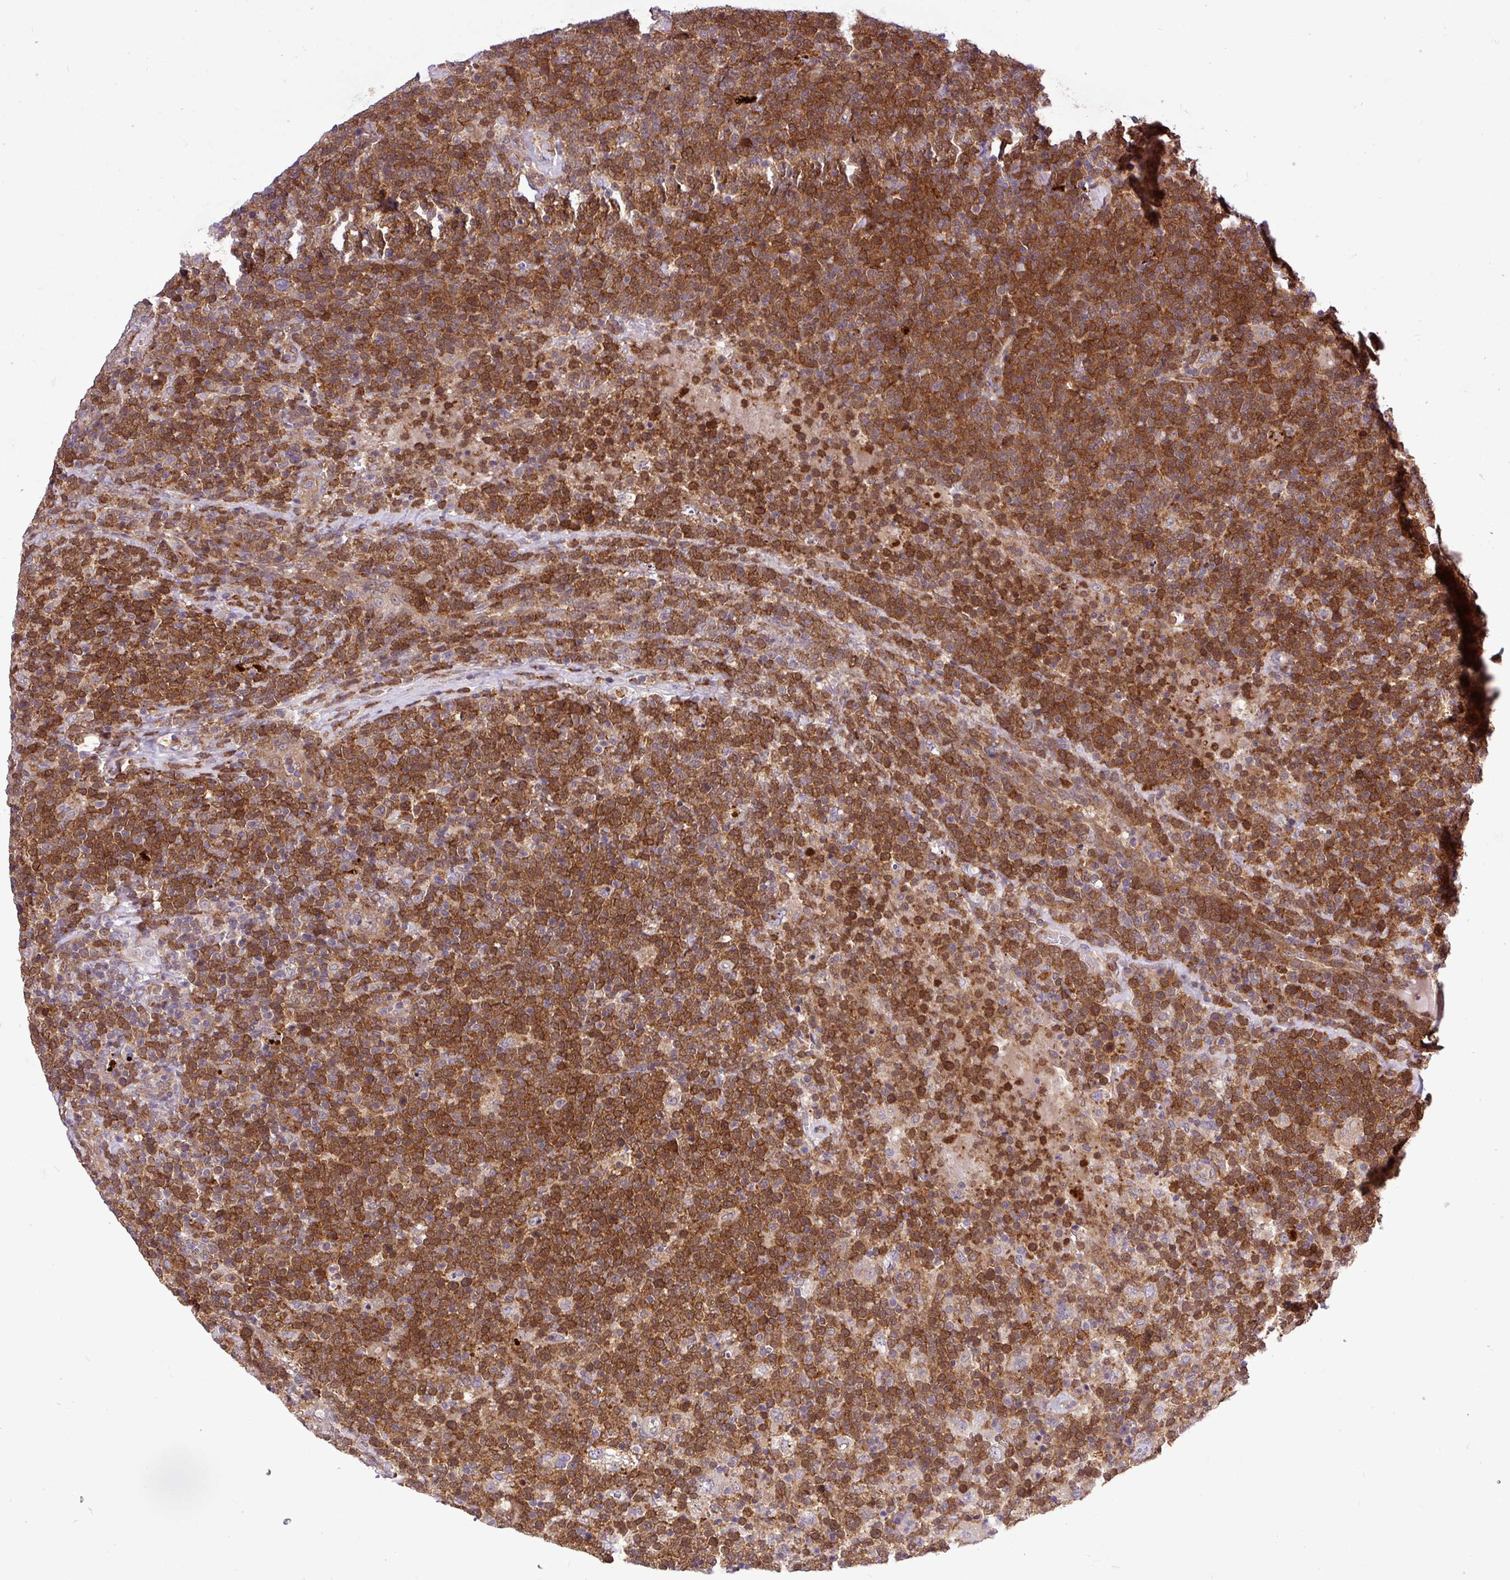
{"staining": {"intensity": "strong", "quantity": ">75%", "location": "cytoplasmic/membranous"}, "tissue": "lymphoma", "cell_type": "Tumor cells", "image_type": "cancer", "snomed": [{"axis": "morphology", "description": "Malignant lymphoma, non-Hodgkin's type, High grade"}, {"axis": "topography", "description": "Lymph node"}], "caption": "Tumor cells reveal strong cytoplasmic/membranous staining in about >75% of cells in high-grade malignant lymphoma, non-Hodgkin's type. Using DAB (brown) and hematoxylin (blue) stains, captured at high magnification using brightfield microscopy.", "gene": "CARHSP1", "patient": {"sex": "male", "age": 61}}